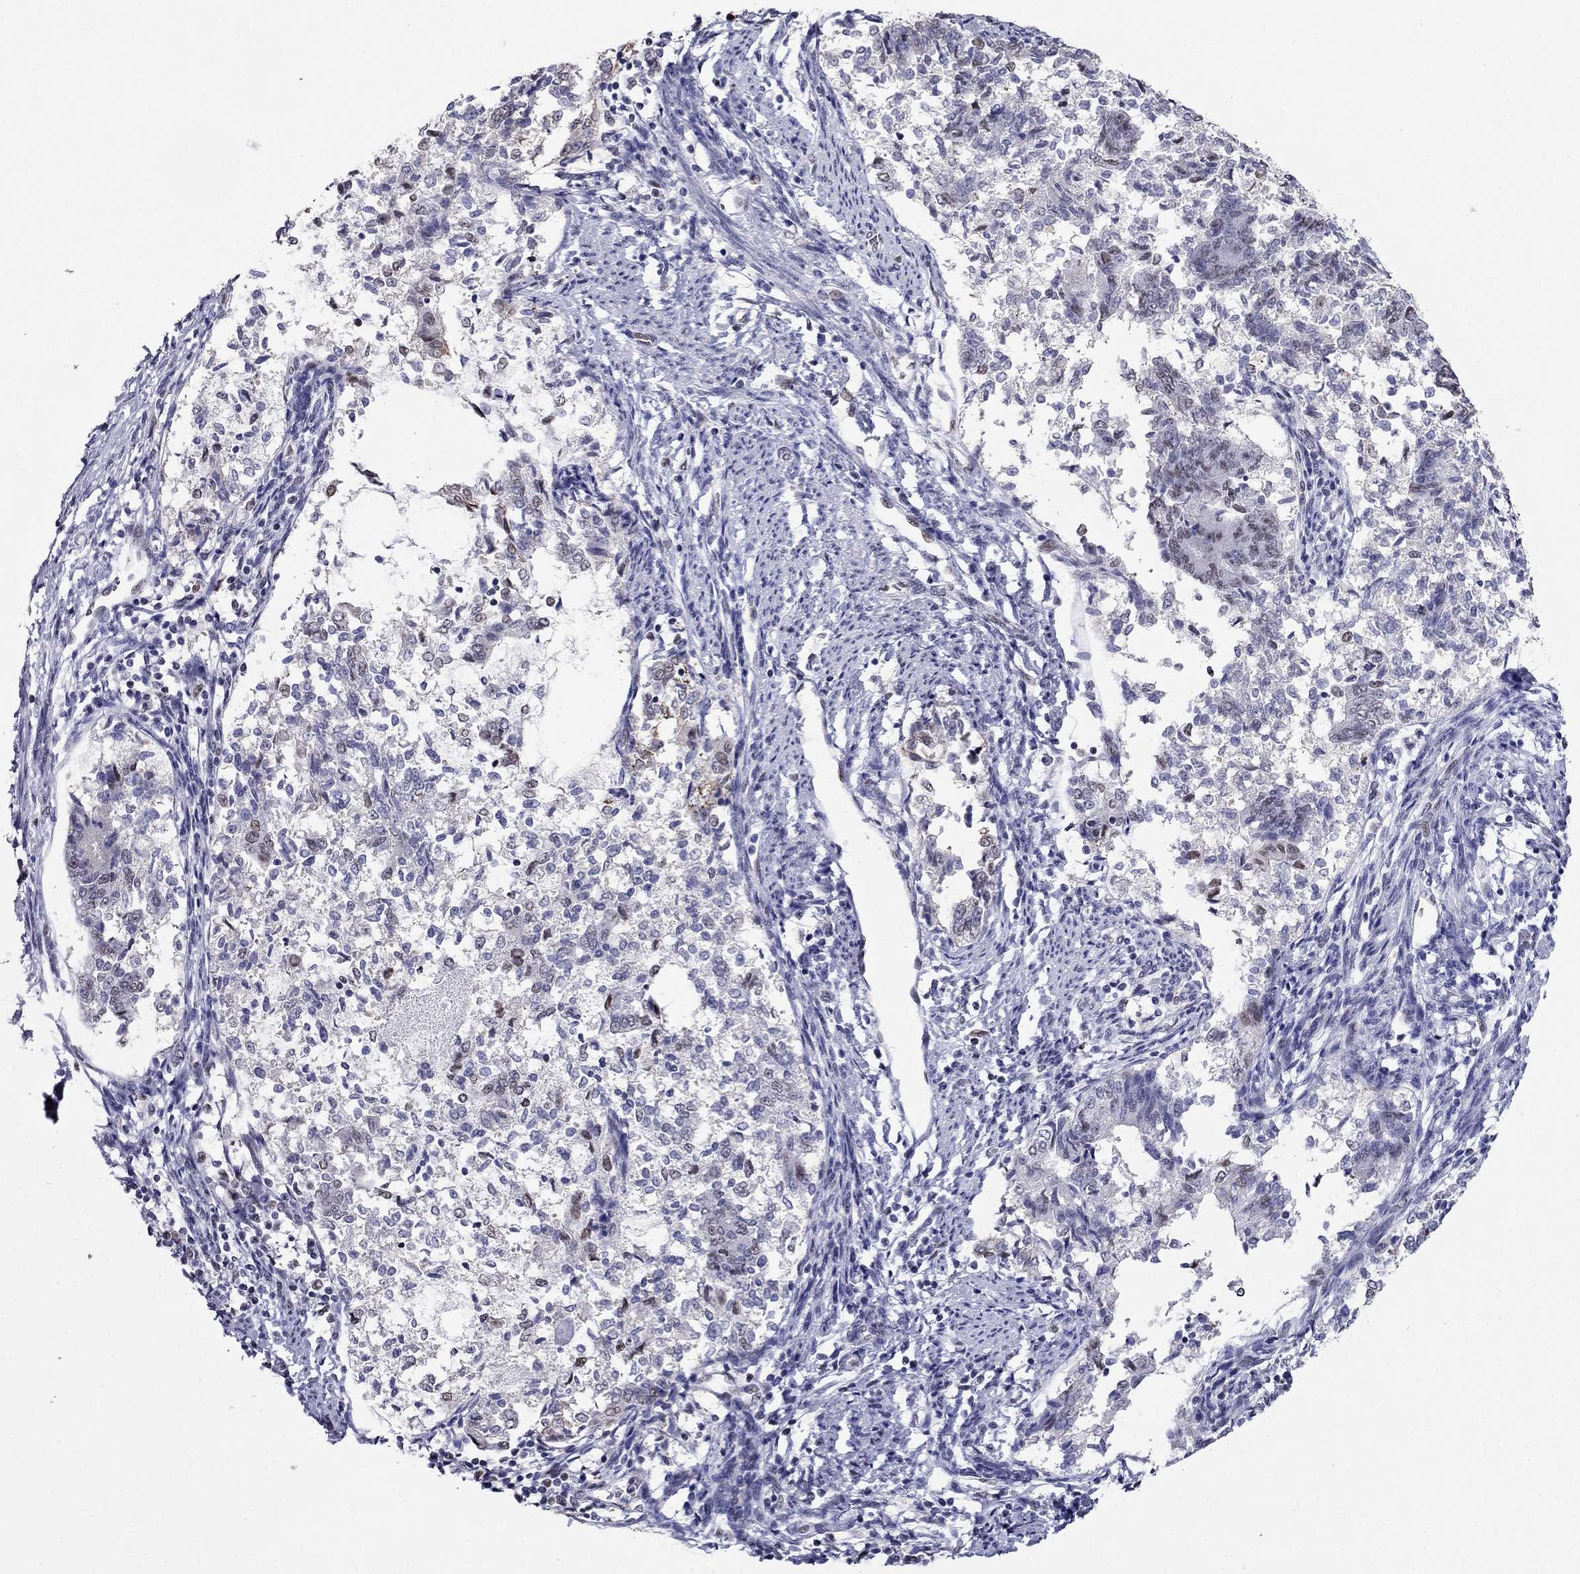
{"staining": {"intensity": "weak", "quantity": "<25%", "location": "nuclear"}, "tissue": "endometrial cancer", "cell_type": "Tumor cells", "image_type": "cancer", "snomed": [{"axis": "morphology", "description": "Adenocarcinoma, NOS"}, {"axis": "topography", "description": "Endometrium"}], "caption": "An immunohistochemistry image of endometrial adenocarcinoma is shown. There is no staining in tumor cells of endometrial adenocarcinoma. Brightfield microscopy of immunohistochemistry stained with DAB (3,3'-diaminobenzidine) (brown) and hematoxylin (blue), captured at high magnification.", "gene": "PPM1G", "patient": {"sex": "female", "age": 65}}